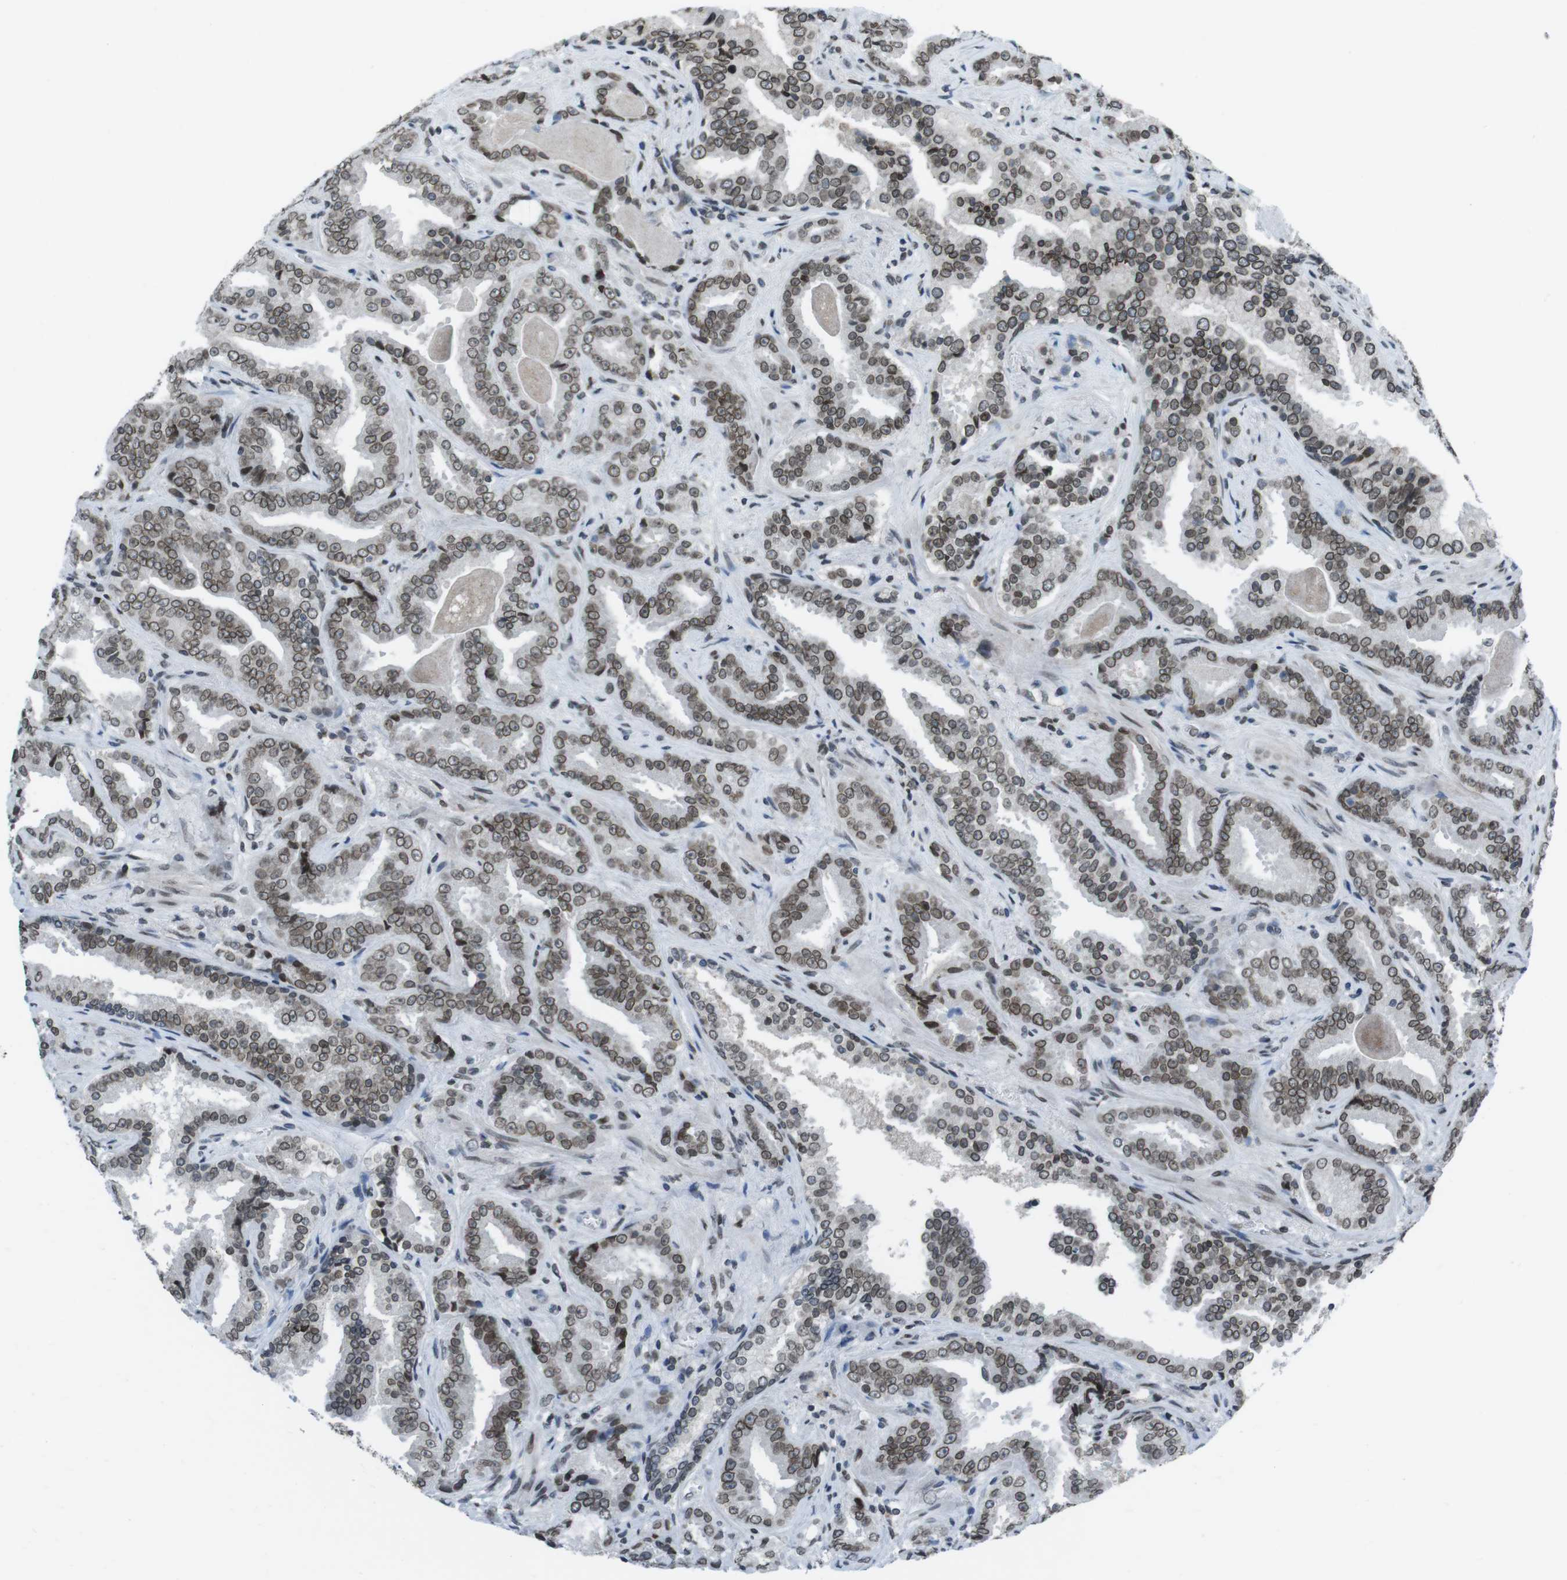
{"staining": {"intensity": "moderate", "quantity": ">75%", "location": "cytoplasmic/membranous,nuclear"}, "tissue": "prostate cancer", "cell_type": "Tumor cells", "image_type": "cancer", "snomed": [{"axis": "morphology", "description": "Adenocarcinoma, Low grade"}, {"axis": "topography", "description": "Prostate"}], "caption": "Prostate cancer (low-grade adenocarcinoma) stained with DAB (3,3'-diaminobenzidine) IHC reveals medium levels of moderate cytoplasmic/membranous and nuclear positivity in about >75% of tumor cells.", "gene": "MAD1L1", "patient": {"sex": "male", "age": 60}}